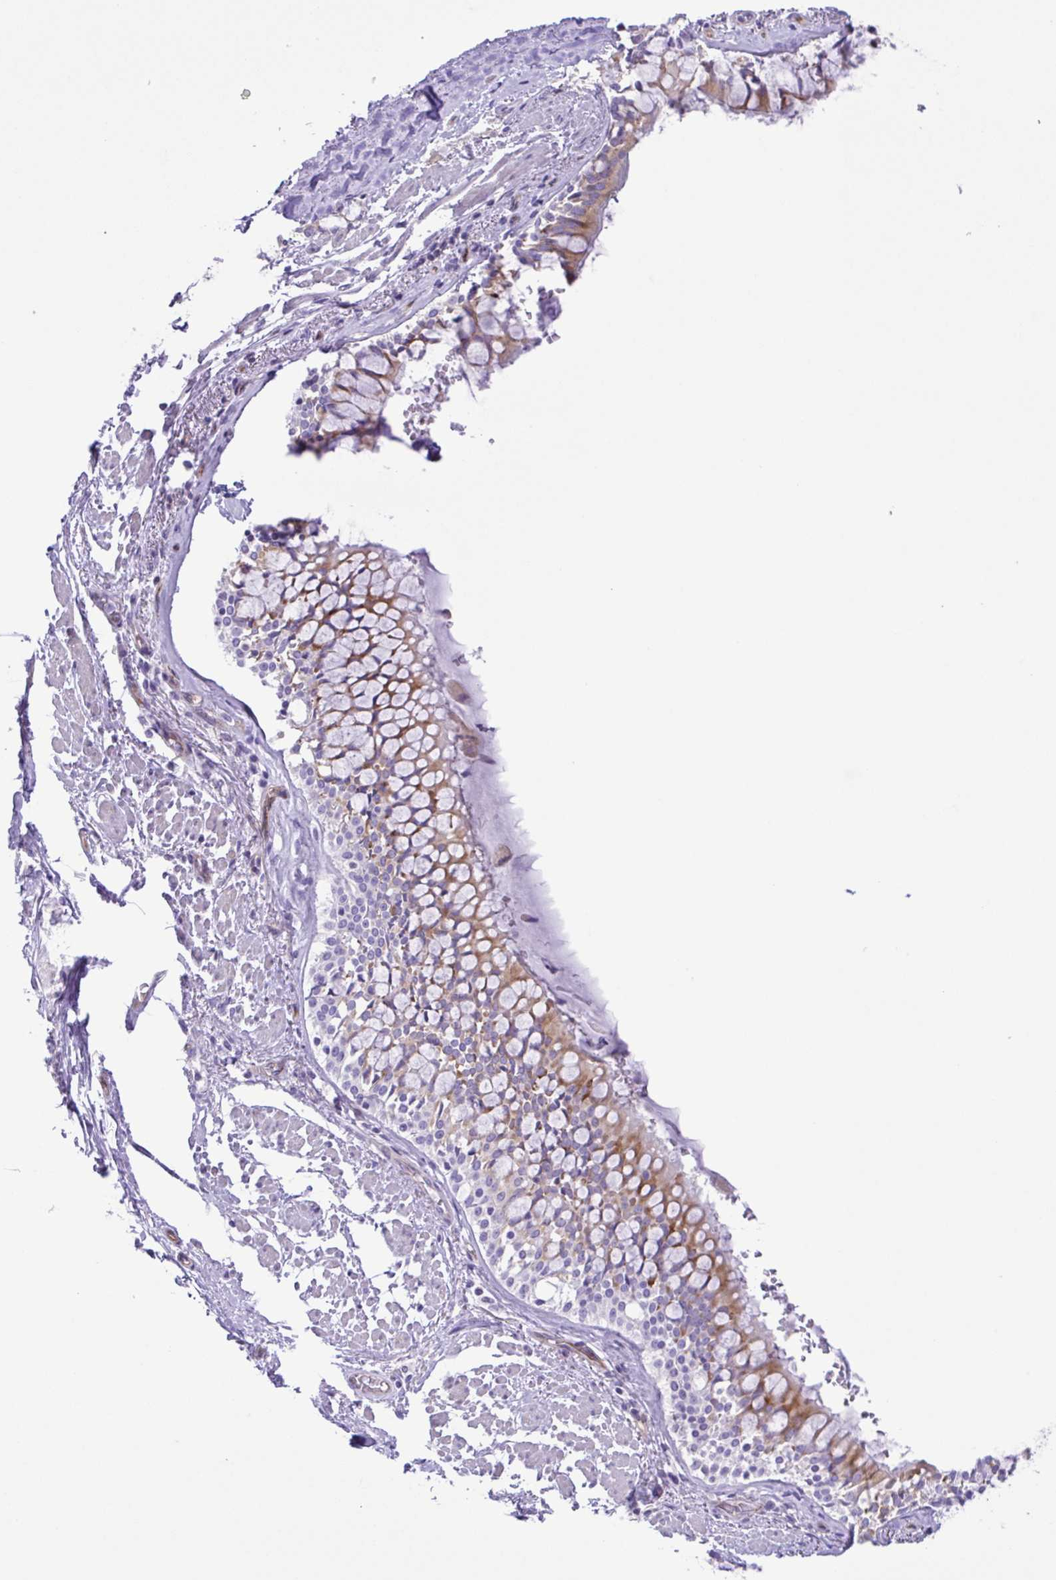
{"staining": {"intensity": "negative", "quantity": "none", "location": "none"}, "tissue": "adipose tissue", "cell_type": "Adipocytes", "image_type": "normal", "snomed": [{"axis": "morphology", "description": "Normal tissue, NOS"}, {"axis": "topography", "description": "Cartilage tissue"}, {"axis": "topography", "description": "Bronchus"}], "caption": "IHC photomicrograph of benign adipose tissue stained for a protein (brown), which exhibits no positivity in adipocytes. (DAB immunohistochemistry with hematoxylin counter stain).", "gene": "FLT1", "patient": {"sex": "male", "age": 64}}